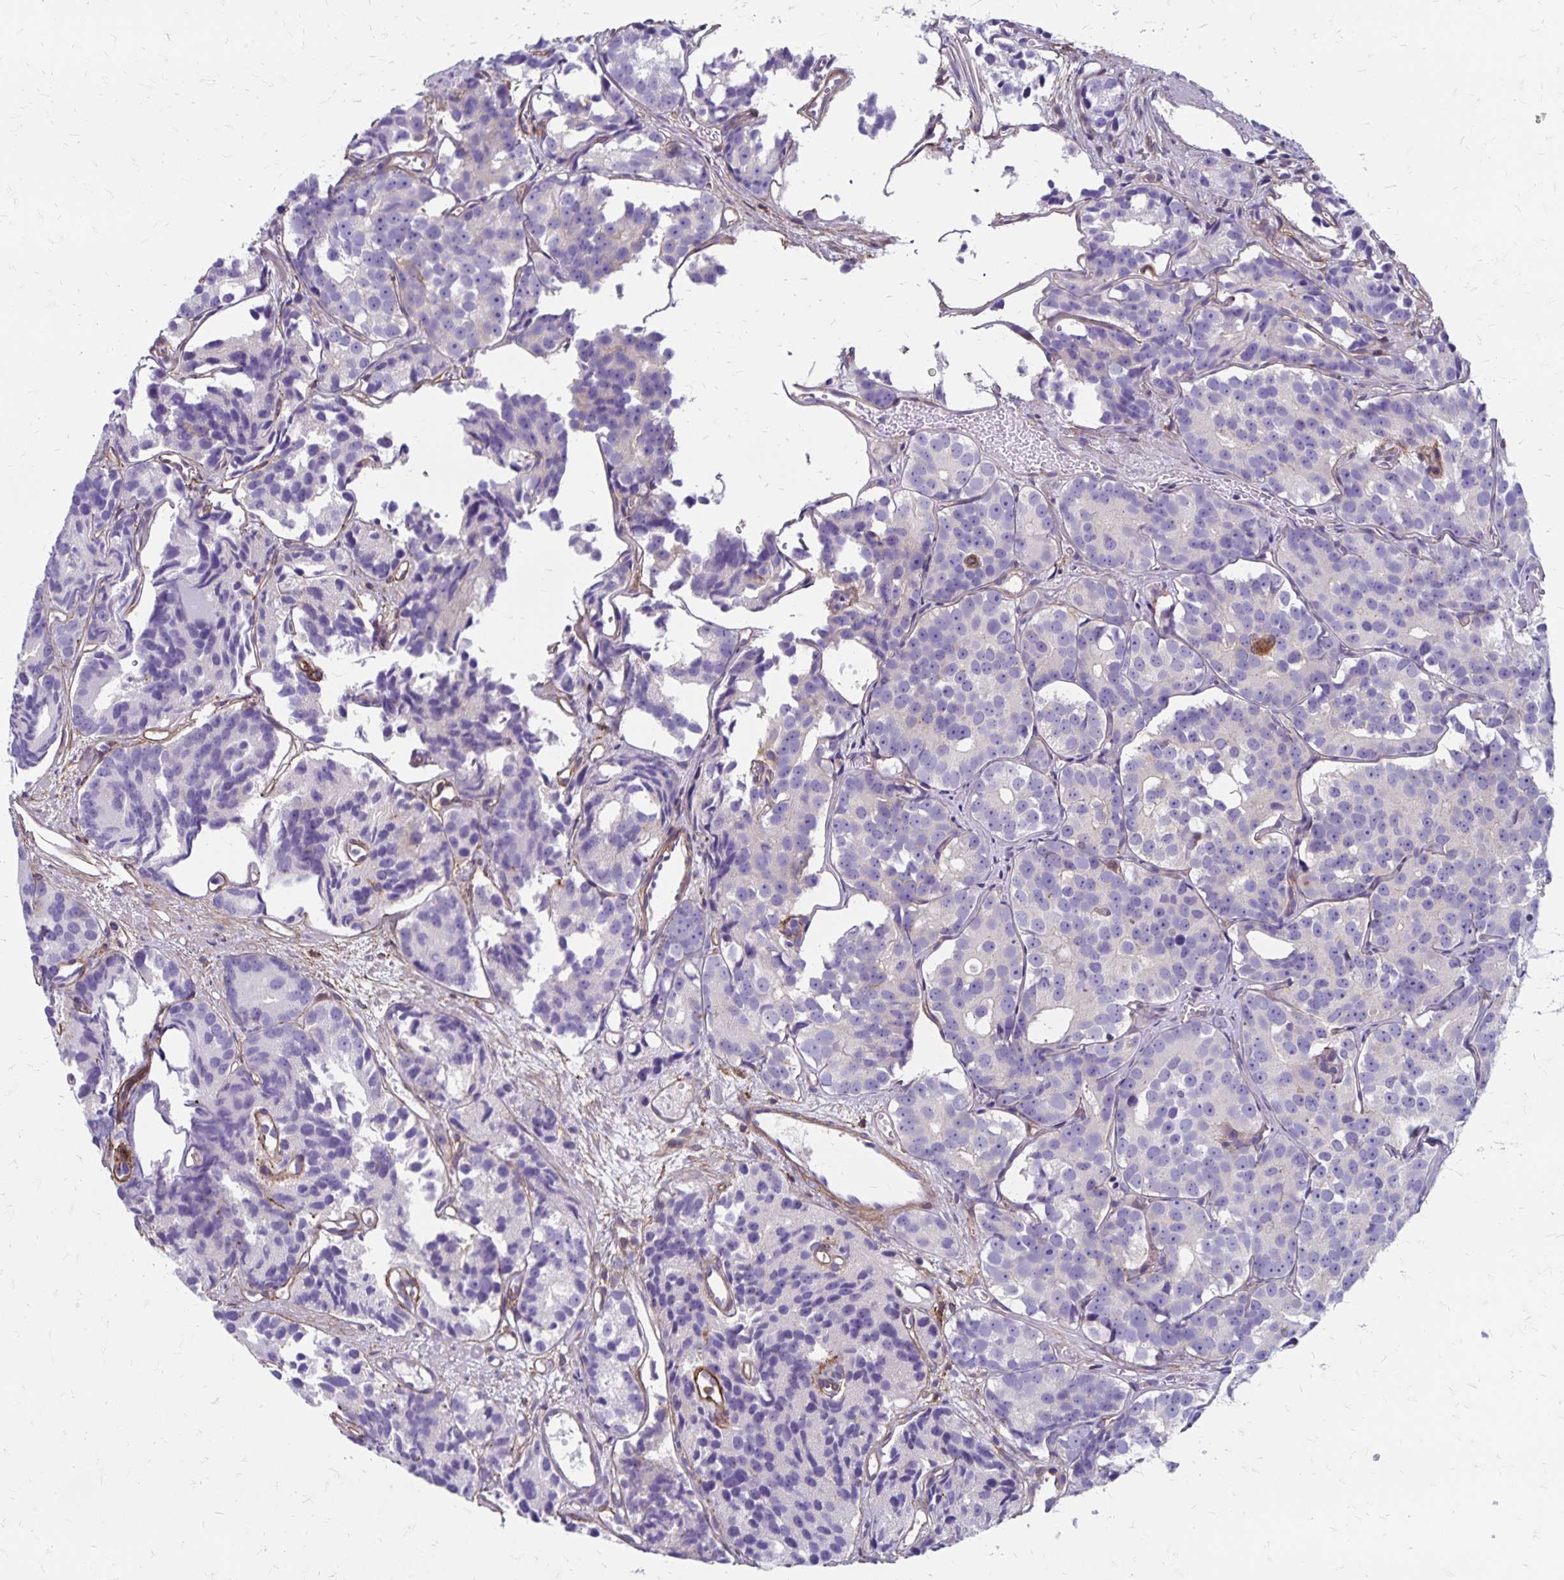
{"staining": {"intensity": "negative", "quantity": "none", "location": "none"}, "tissue": "prostate cancer", "cell_type": "Tumor cells", "image_type": "cancer", "snomed": [{"axis": "morphology", "description": "Adenocarcinoma, High grade"}, {"axis": "topography", "description": "Prostate"}], "caption": "Immunohistochemical staining of human high-grade adenocarcinoma (prostate) demonstrates no significant expression in tumor cells. (DAB (3,3'-diaminobenzidine) IHC, high magnification).", "gene": "TNS3", "patient": {"sex": "male", "age": 77}}